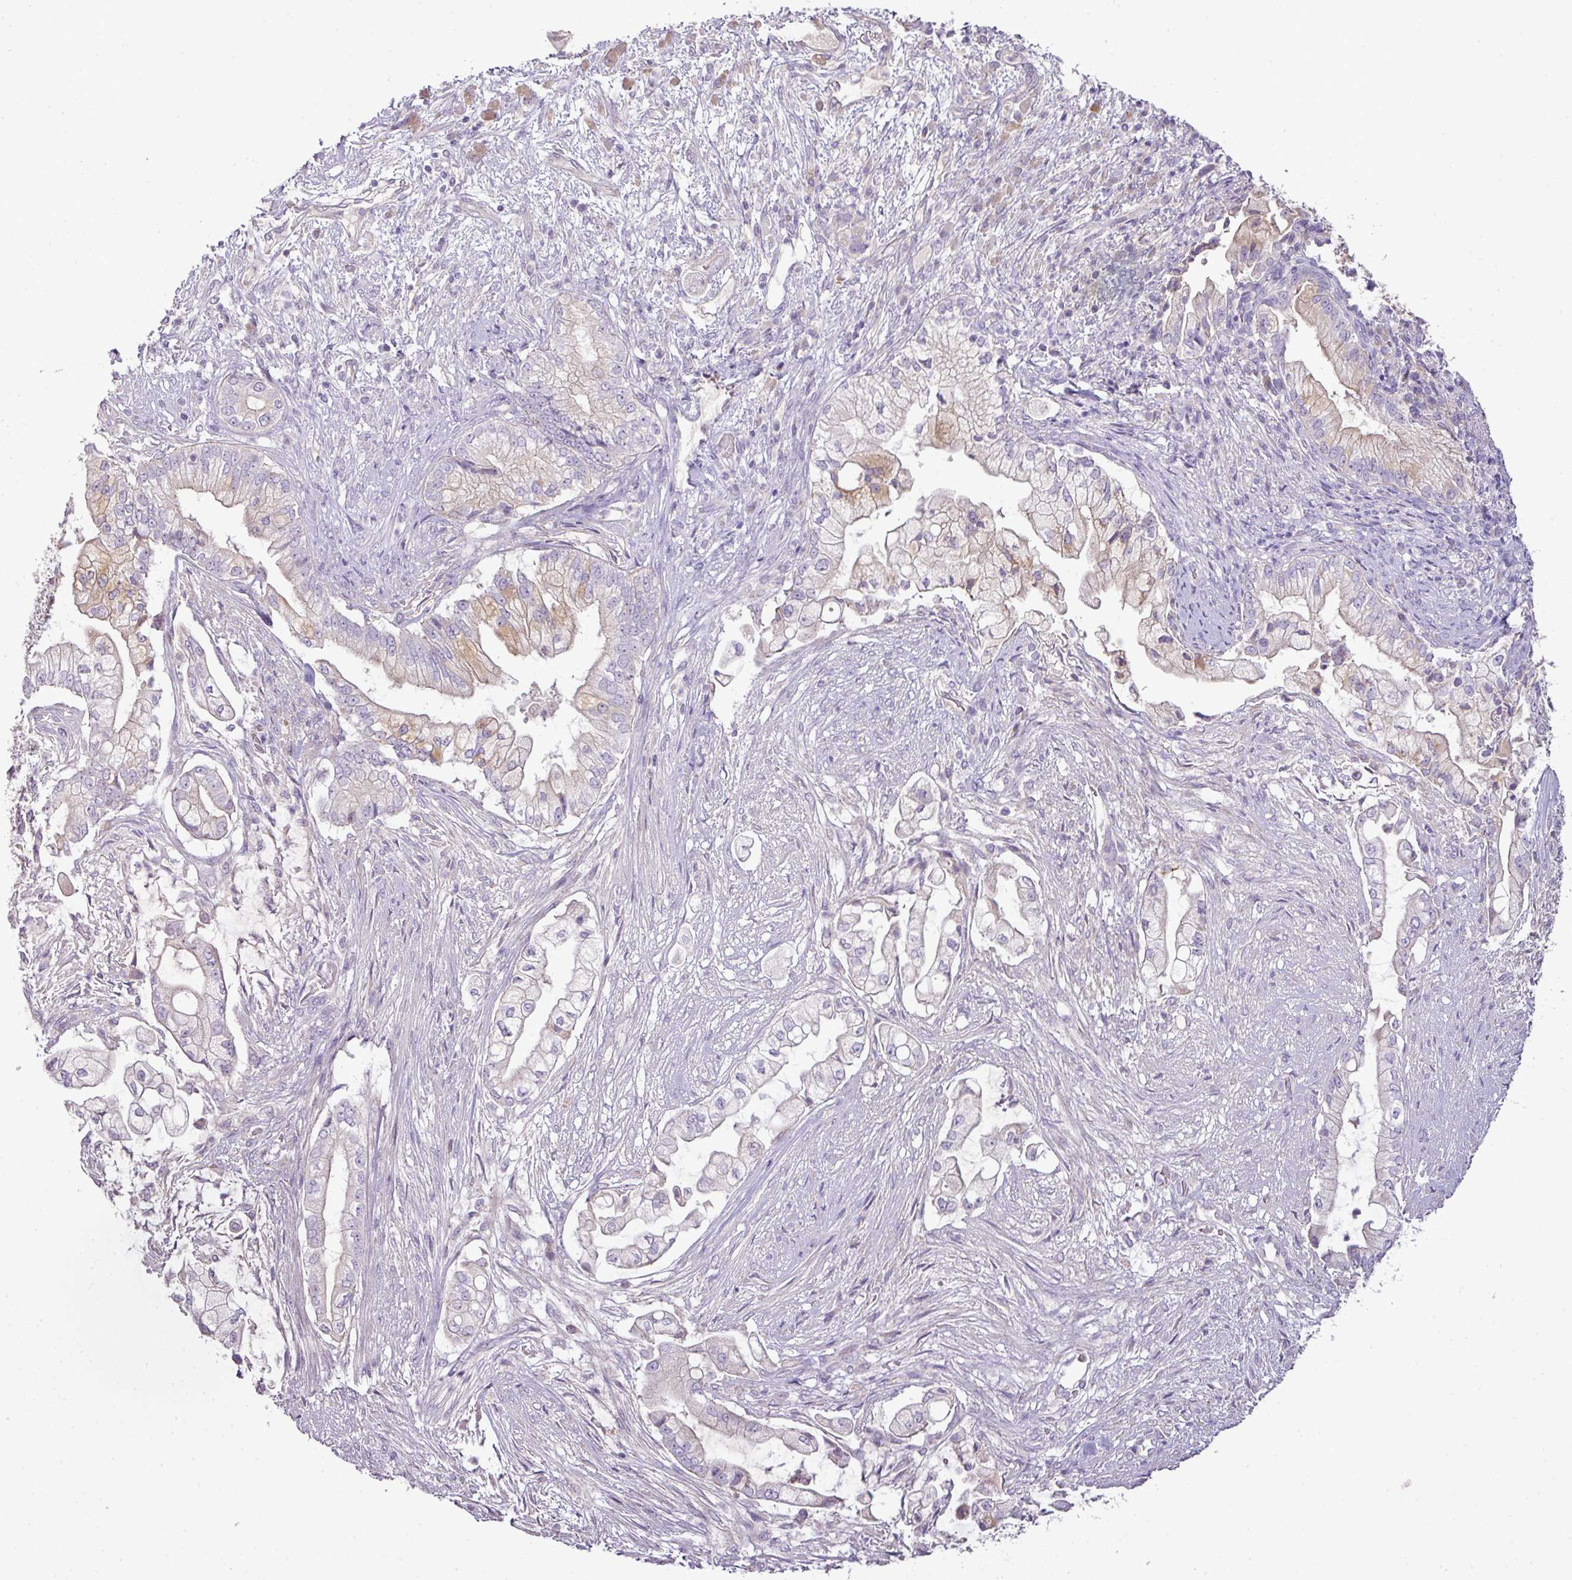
{"staining": {"intensity": "moderate", "quantity": "<25%", "location": "cytoplasmic/membranous"}, "tissue": "pancreatic cancer", "cell_type": "Tumor cells", "image_type": "cancer", "snomed": [{"axis": "morphology", "description": "Adenocarcinoma, NOS"}, {"axis": "topography", "description": "Pancreas"}], "caption": "DAB immunohistochemical staining of human pancreatic cancer (adenocarcinoma) shows moderate cytoplasmic/membranous protein staining in approximately <25% of tumor cells.", "gene": "BRINP2", "patient": {"sex": "female", "age": 69}}